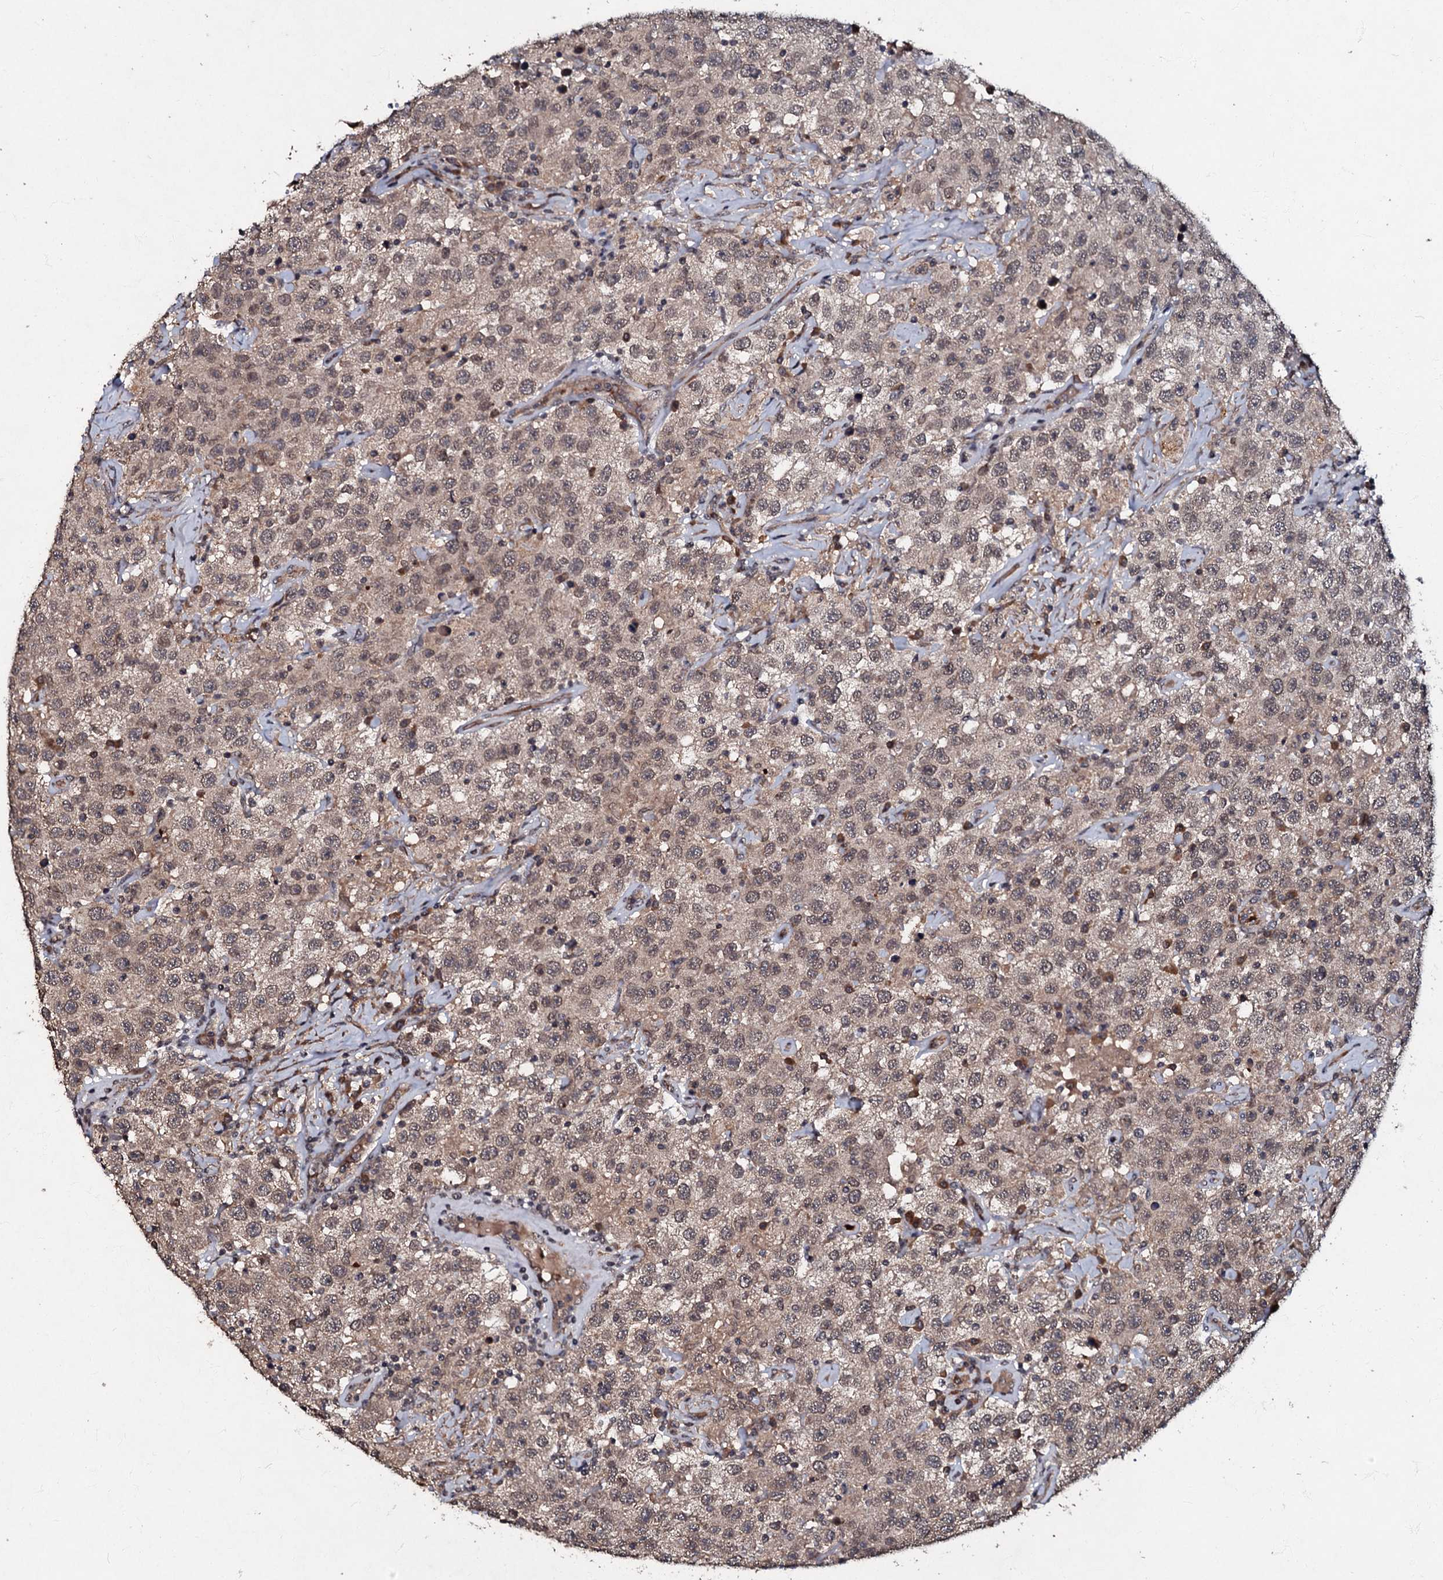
{"staining": {"intensity": "weak", "quantity": ">75%", "location": "cytoplasmic/membranous"}, "tissue": "testis cancer", "cell_type": "Tumor cells", "image_type": "cancer", "snomed": [{"axis": "morphology", "description": "Seminoma, NOS"}, {"axis": "topography", "description": "Testis"}], "caption": "Approximately >75% of tumor cells in human testis seminoma reveal weak cytoplasmic/membranous protein positivity as visualized by brown immunohistochemical staining.", "gene": "MANSC4", "patient": {"sex": "male", "age": 41}}